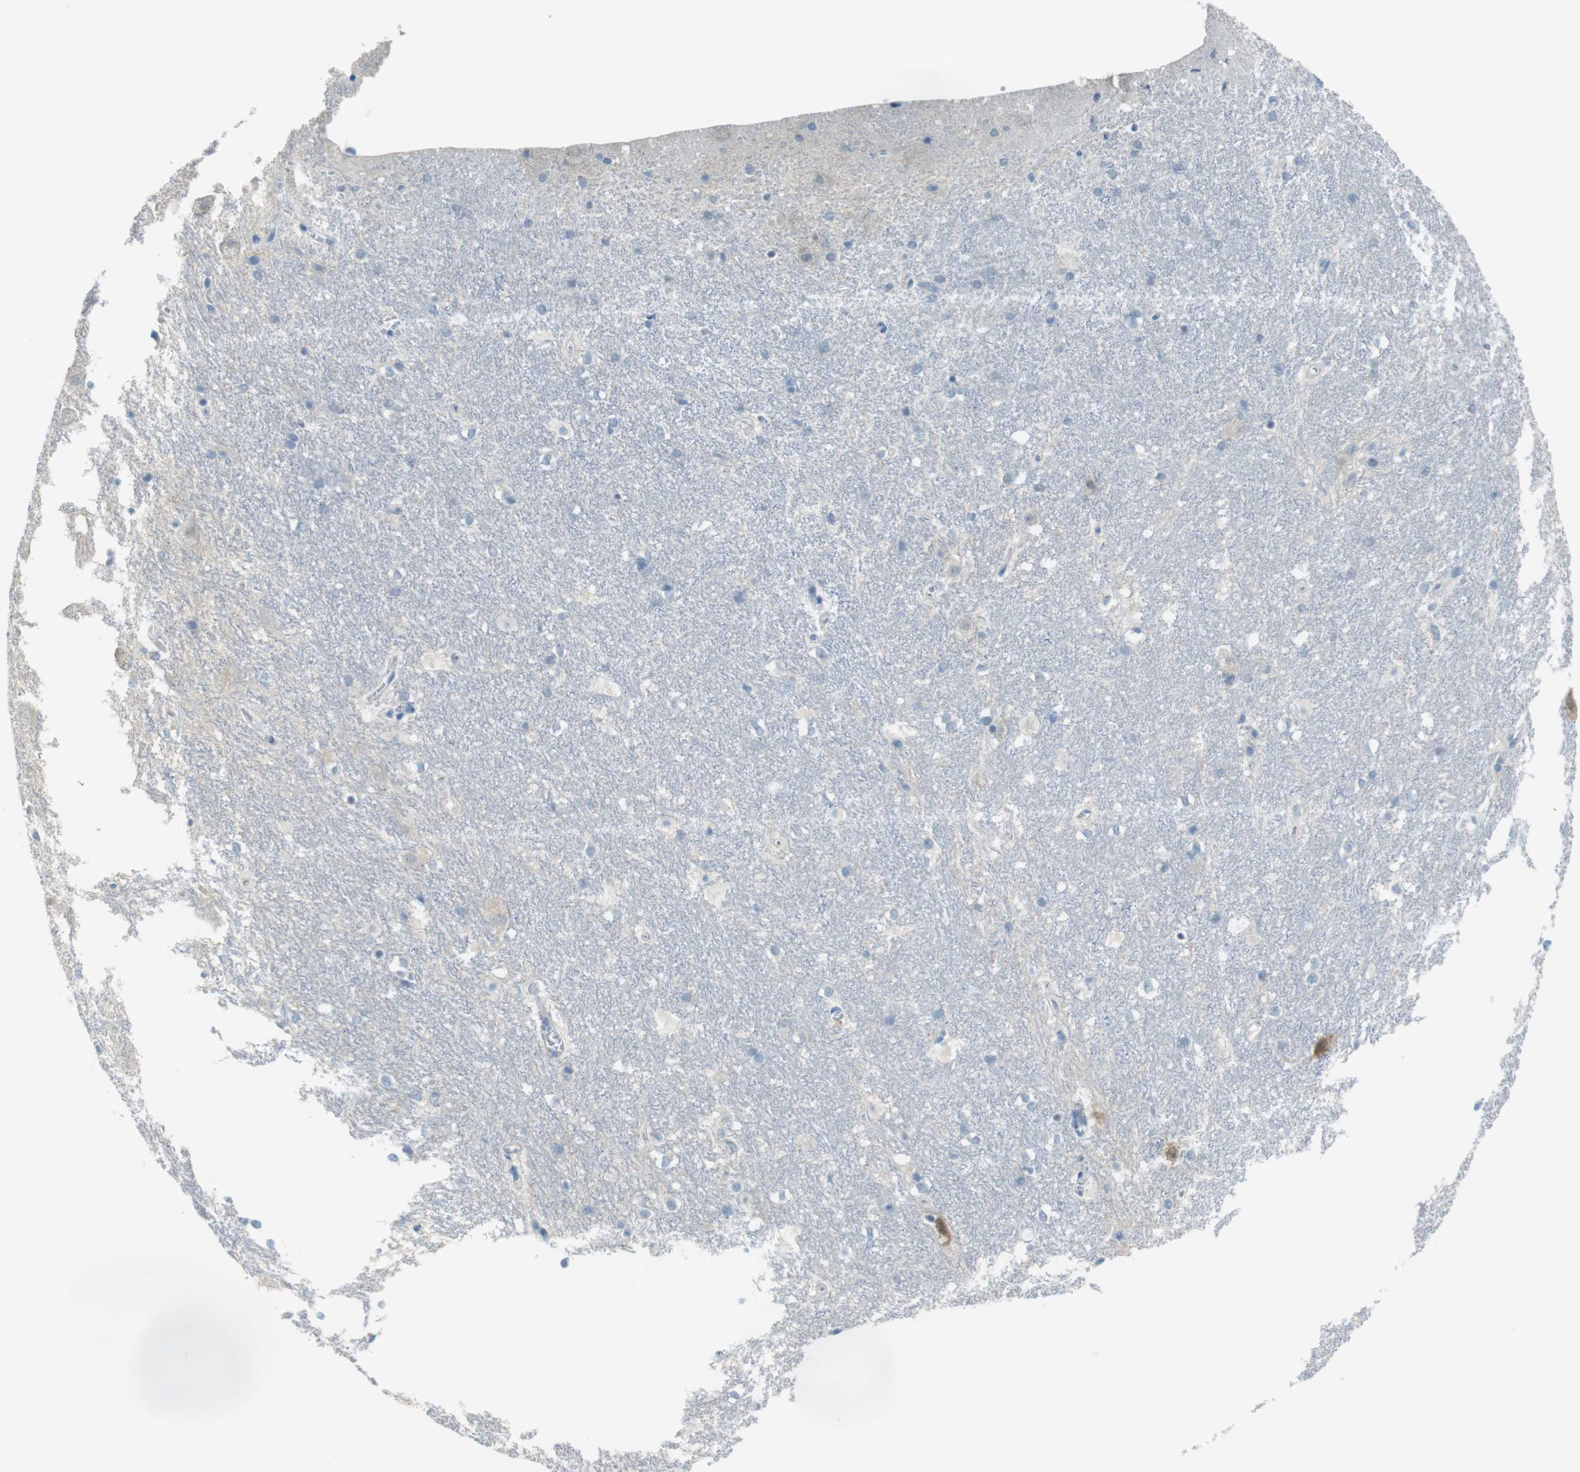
{"staining": {"intensity": "negative", "quantity": "none", "location": "none"}, "tissue": "hippocampus", "cell_type": "Glial cells", "image_type": "normal", "snomed": [{"axis": "morphology", "description": "Normal tissue, NOS"}, {"axis": "topography", "description": "Hippocampus"}], "caption": "DAB (3,3'-diaminobenzidine) immunohistochemical staining of benign human hippocampus displays no significant staining in glial cells.", "gene": "ENTPD7", "patient": {"sex": "female", "age": 19}}